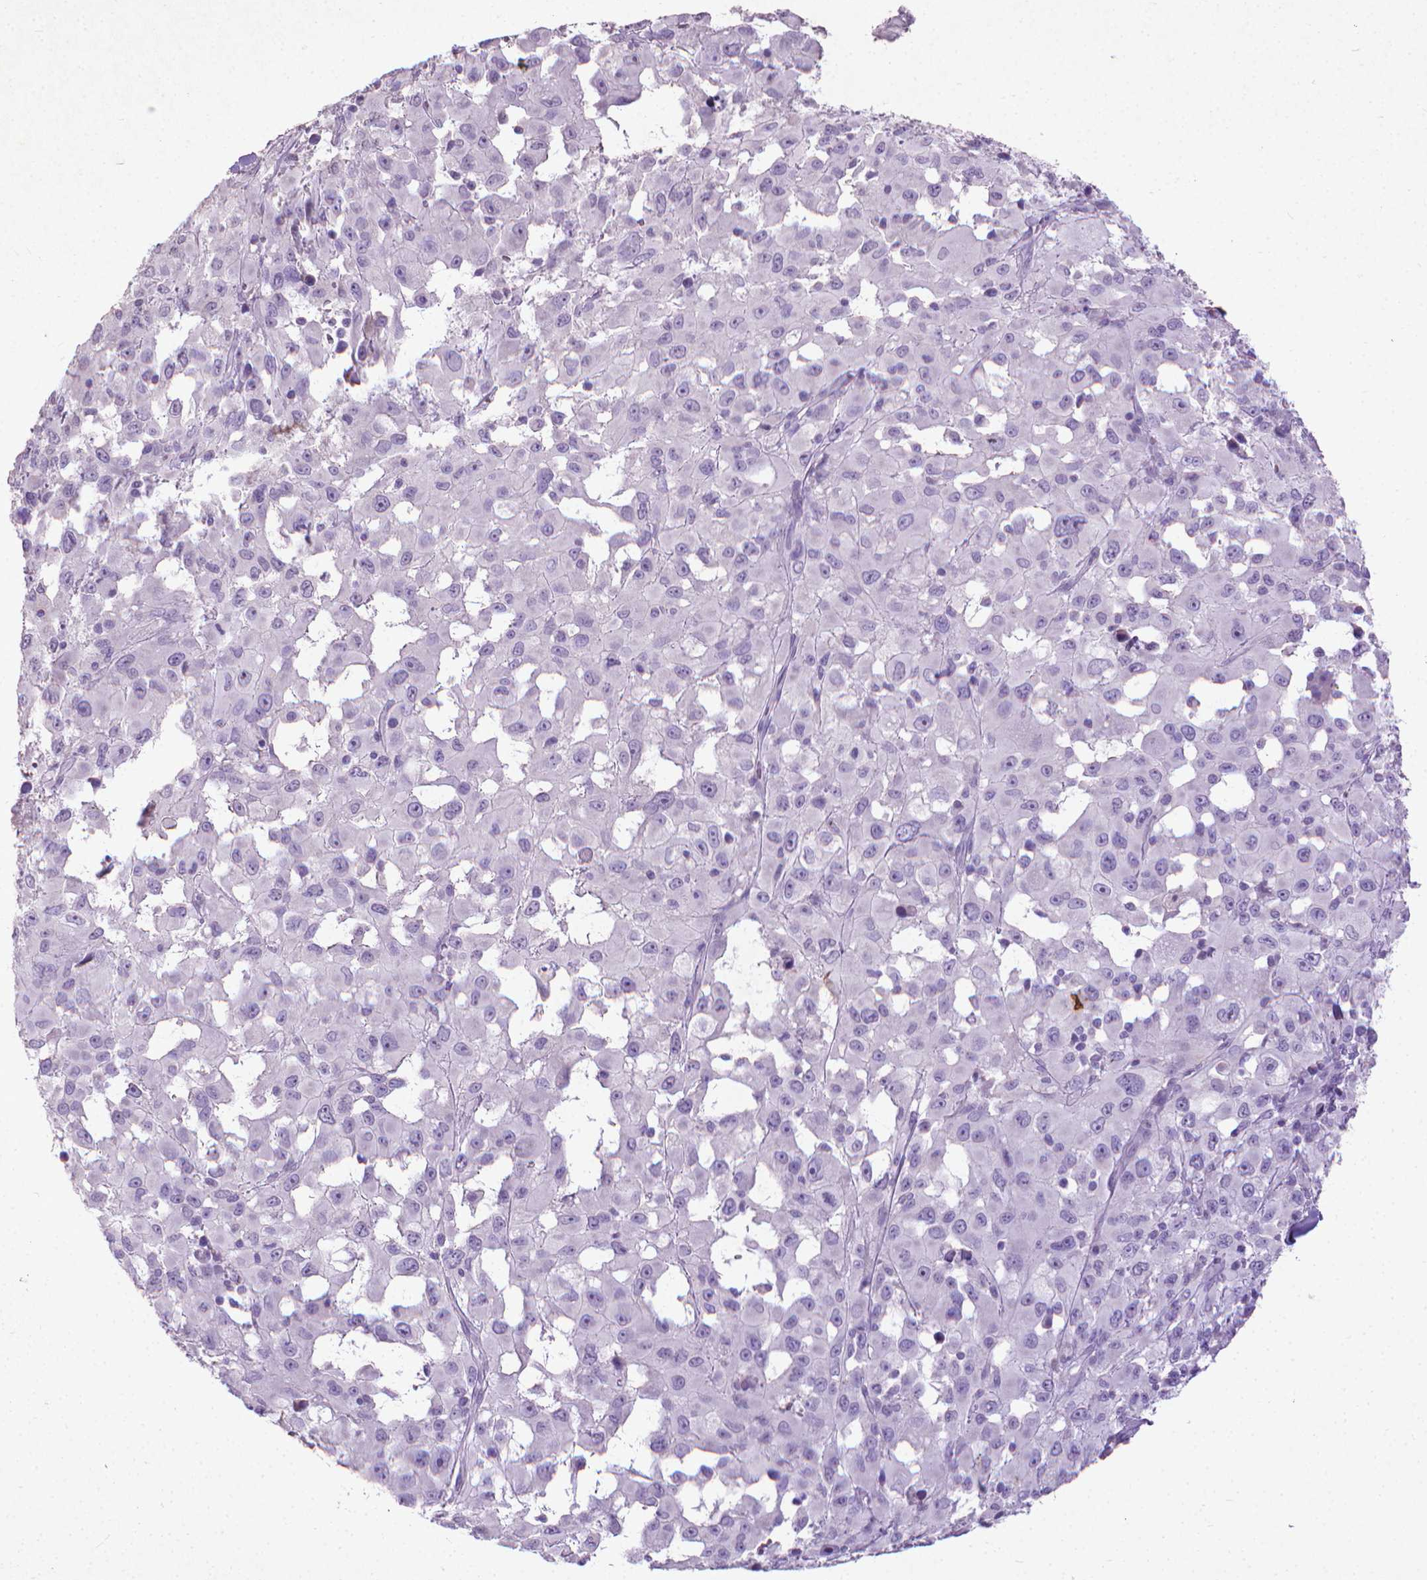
{"staining": {"intensity": "negative", "quantity": "none", "location": "none"}, "tissue": "melanoma", "cell_type": "Tumor cells", "image_type": "cancer", "snomed": [{"axis": "morphology", "description": "Malignant melanoma, Metastatic site"}, {"axis": "topography", "description": "Lymph node"}], "caption": "There is no significant staining in tumor cells of malignant melanoma (metastatic site).", "gene": "KRT5", "patient": {"sex": "male", "age": 50}}